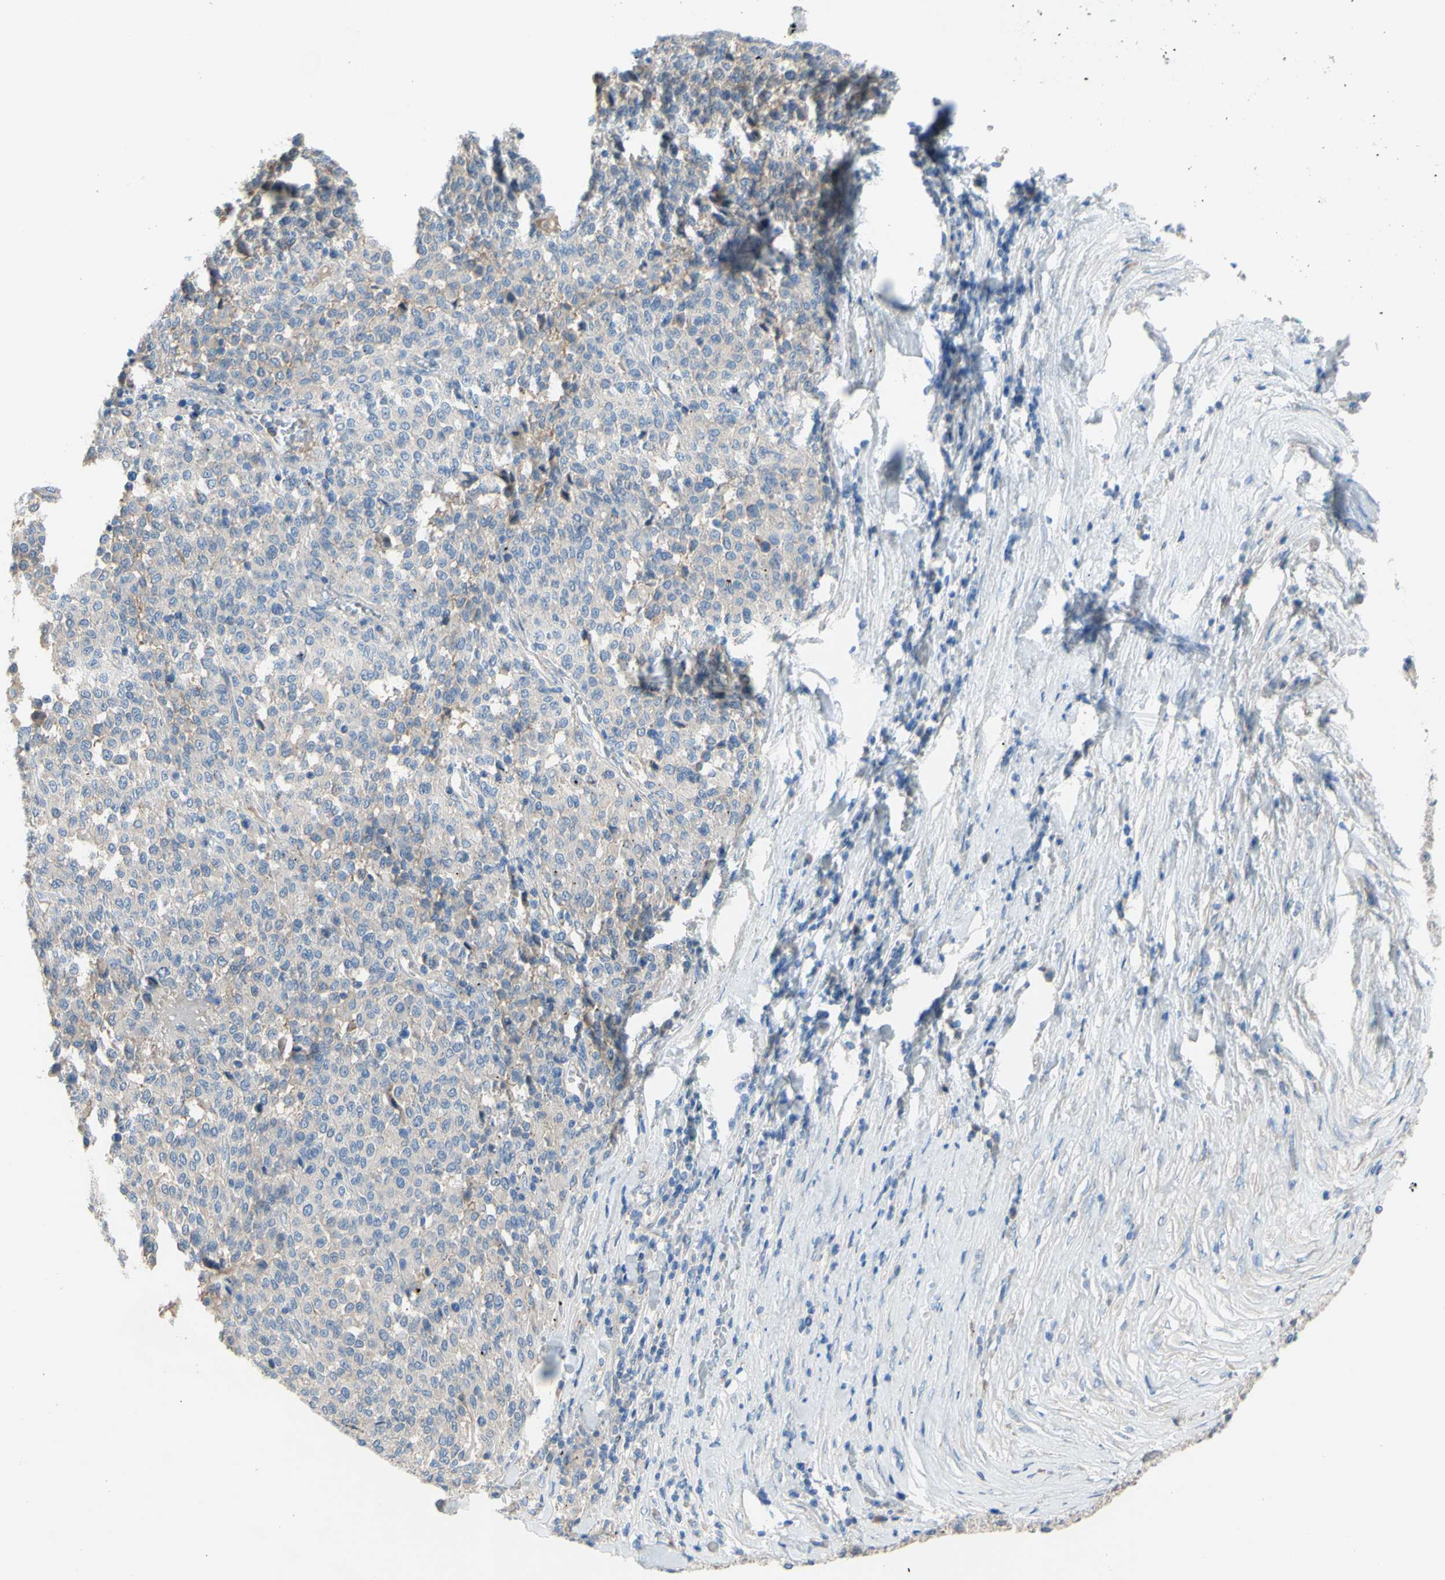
{"staining": {"intensity": "weak", "quantity": "<25%", "location": "cytoplasmic/membranous"}, "tissue": "melanoma", "cell_type": "Tumor cells", "image_type": "cancer", "snomed": [{"axis": "morphology", "description": "Malignant melanoma, Metastatic site"}, {"axis": "topography", "description": "Pancreas"}], "caption": "DAB (3,3'-diaminobenzidine) immunohistochemical staining of human melanoma displays no significant staining in tumor cells.", "gene": "TMEM59L", "patient": {"sex": "female", "age": 30}}